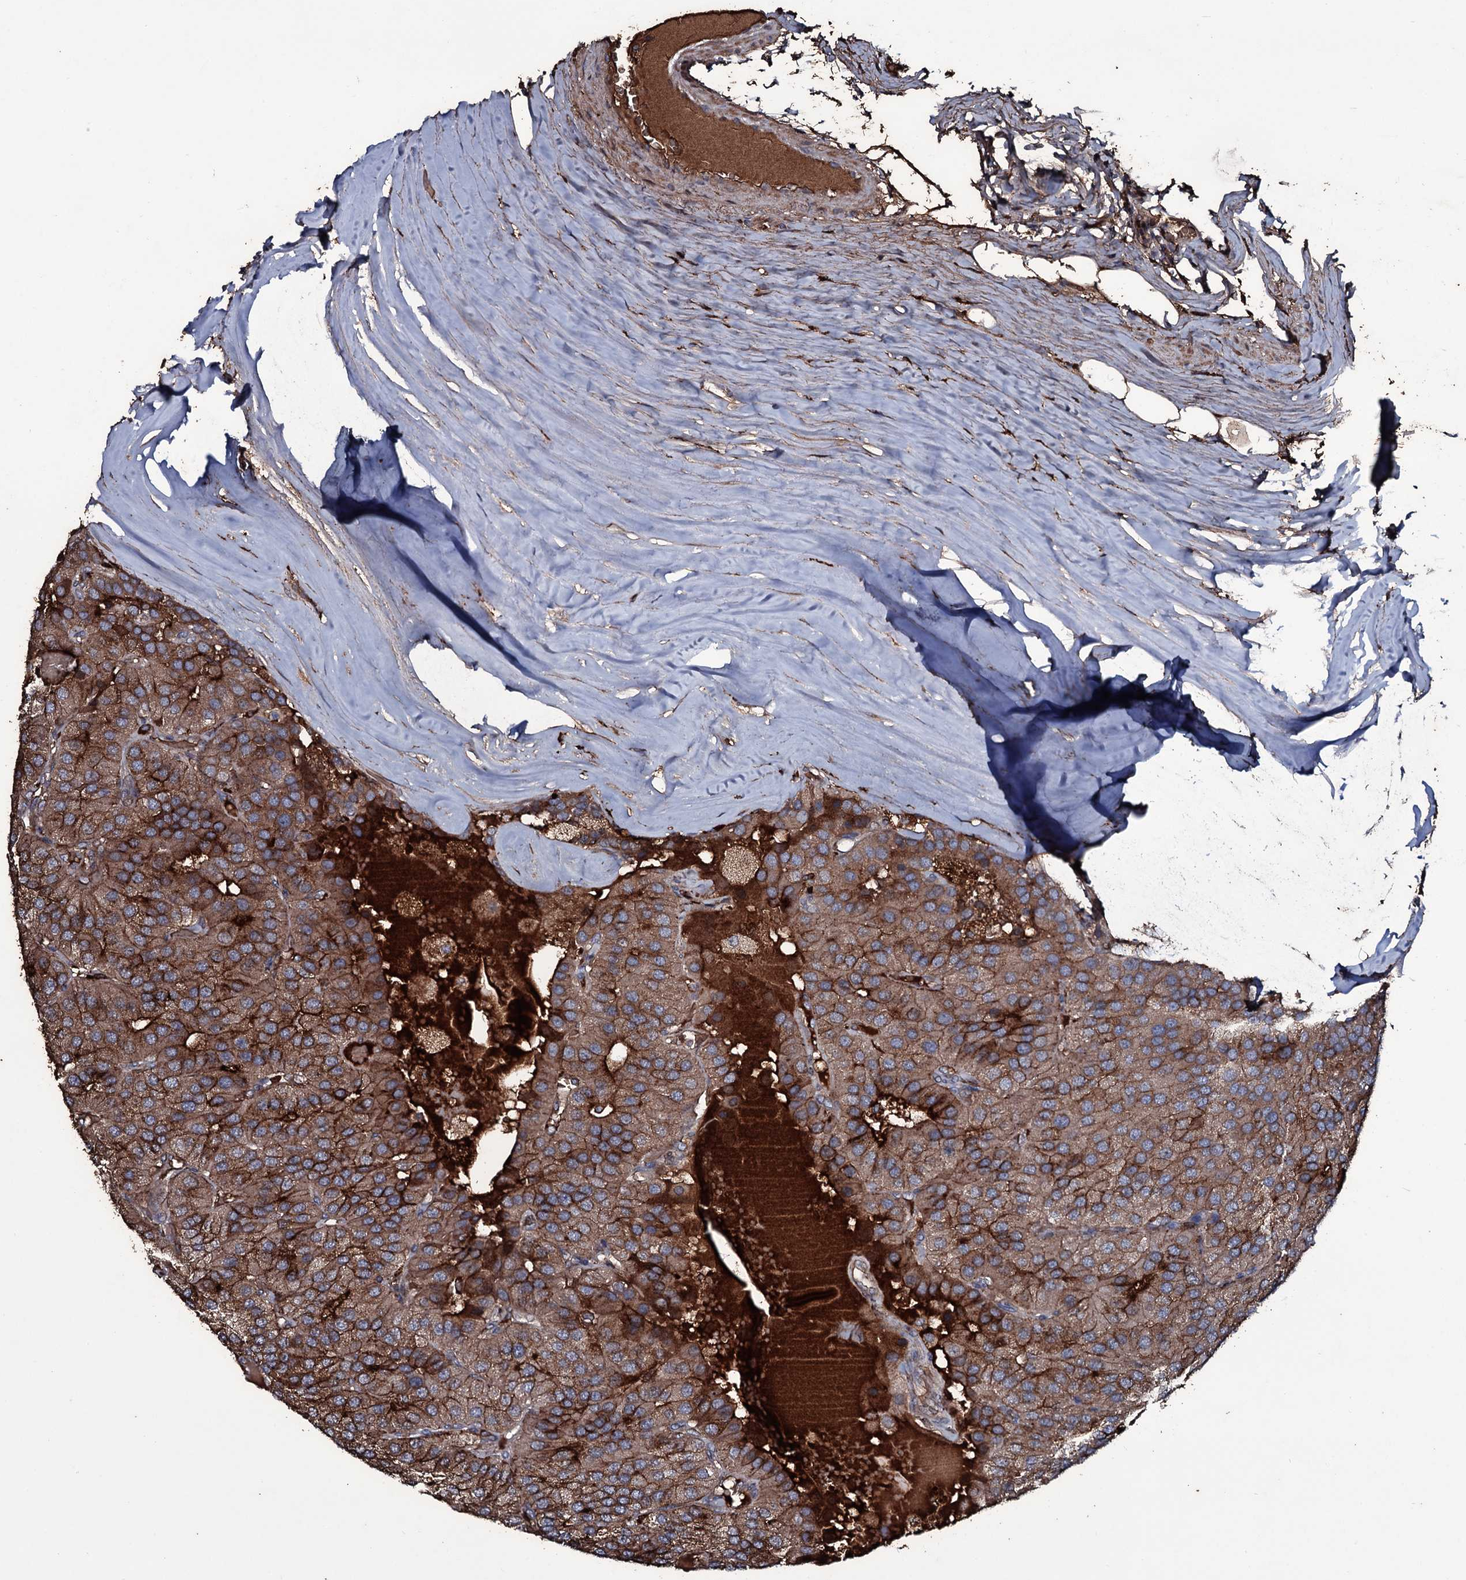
{"staining": {"intensity": "moderate", "quantity": ">75%", "location": "cytoplasmic/membranous"}, "tissue": "parathyroid gland", "cell_type": "Glandular cells", "image_type": "normal", "snomed": [{"axis": "morphology", "description": "Normal tissue, NOS"}, {"axis": "morphology", "description": "Adenoma, NOS"}, {"axis": "topography", "description": "Parathyroid gland"}], "caption": "Immunohistochemical staining of benign human parathyroid gland exhibits medium levels of moderate cytoplasmic/membranous expression in about >75% of glandular cells.", "gene": "ZSWIM8", "patient": {"sex": "female", "age": 86}}